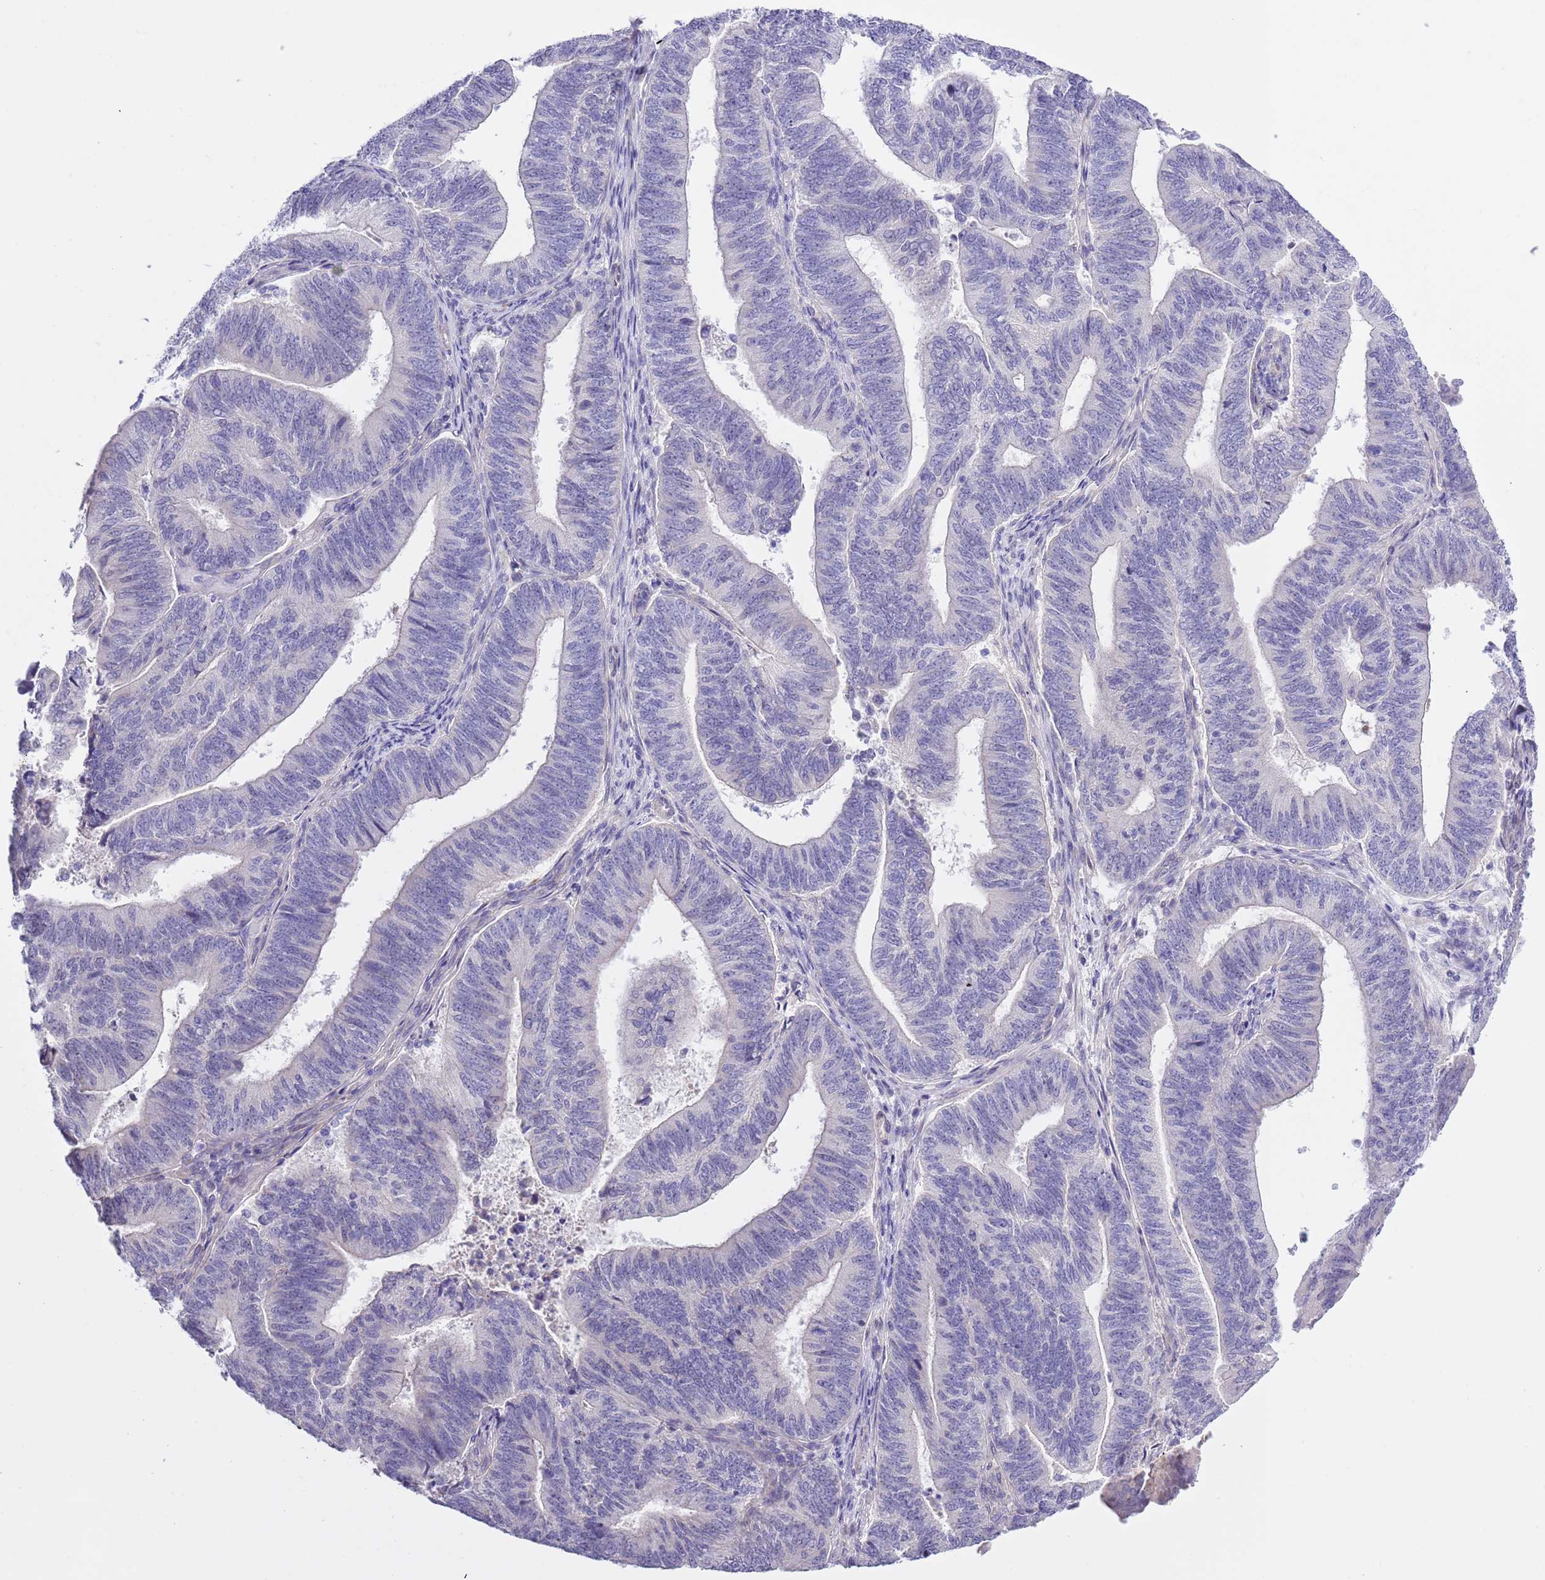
{"staining": {"intensity": "negative", "quantity": "none", "location": "none"}, "tissue": "endometrial cancer", "cell_type": "Tumor cells", "image_type": "cancer", "snomed": [{"axis": "morphology", "description": "Adenocarcinoma, NOS"}, {"axis": "topography", "description": "Endometrium"}], "caption": "This is an IHC histopathology image of human endometrial cancer (adenocarcinoma). There is no expression in tumor cells.", "gene": "NET1", "patient": {"sex": "female", "age": 70}}